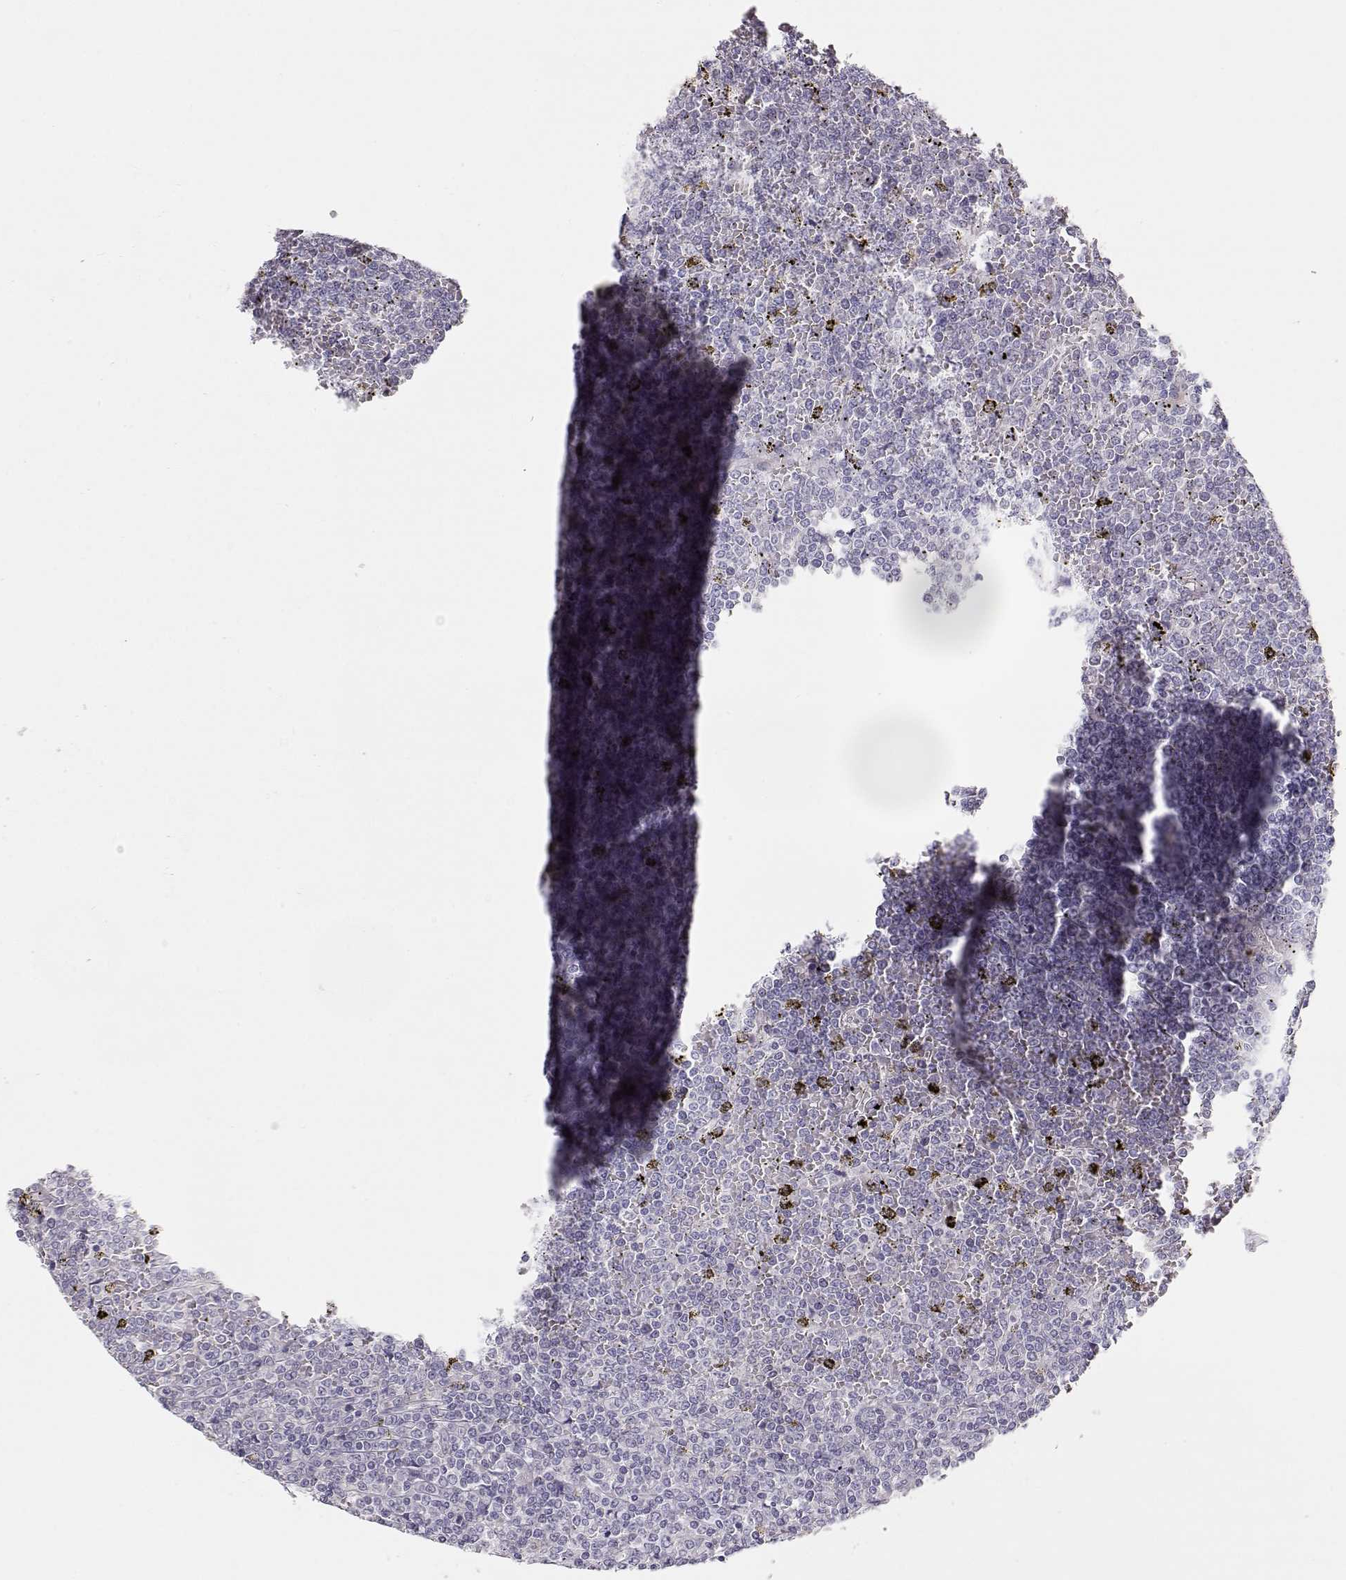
{"staining": {"intensity": "negative", "quantity": "none", "location": "none"}, "tissue": "lymphoma", "cell_type": "Tumor cells", "image_type": "cancer", "snomed": [{"axis": "morphology", "description": "Malignant lymphoma, non-Hodgkin's type, Low grade"}, {"axis": "topography", "description": "Spleen"}], "caption": "Immunohistochemistry micrograph of lymphoma stained for a protein (brown), which displays no staining in tumor cells. (Stains: DAB (3,3'-diaminobenzidine) immunohistochemistry with hematoxylin counter stain, Microscopy: brightfield microscopy at high magnification).", "gene": "GLIPR1L2", "patient": {"sex": "female", "age": 19}}